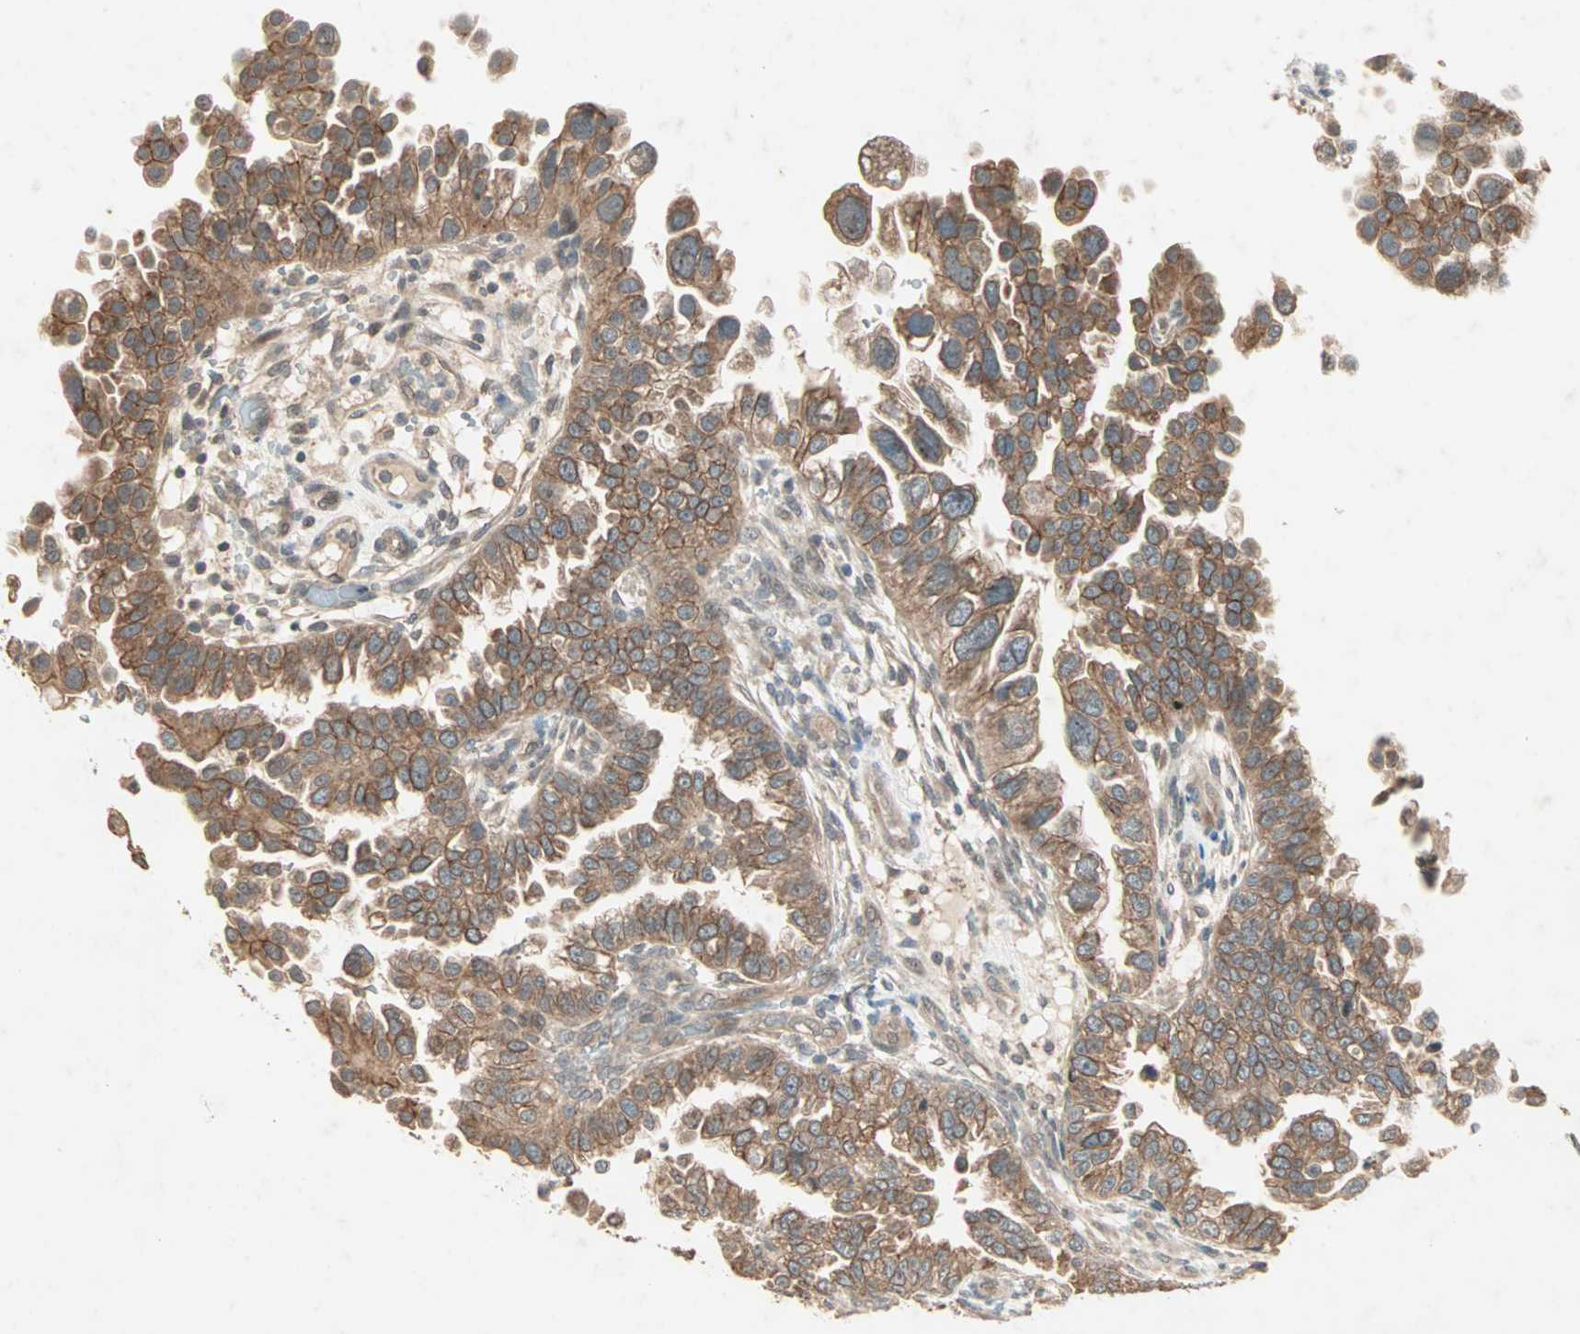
{"staining": {"intensity": "moderate", "quantity": ">75%", "location": "cytoplasmic/membranous"}, "tissue": "endometrial cancer", "cell_type": "Tumor cells", "image_type": "cancer", "snomed": [{"axis": "morphology", "description": "Adenocarcinoma, NOS"}, {"axis": "topography", "description": "Endometrium"}], "caption": "Endometrial adenocarcinoma stained with a brown dye displays moderate cytoplasmic/membranous positive expression in approximately >75% of tumor cells.", "gene": "TTF2", "patient": {"sex": "female", "age": 85}}